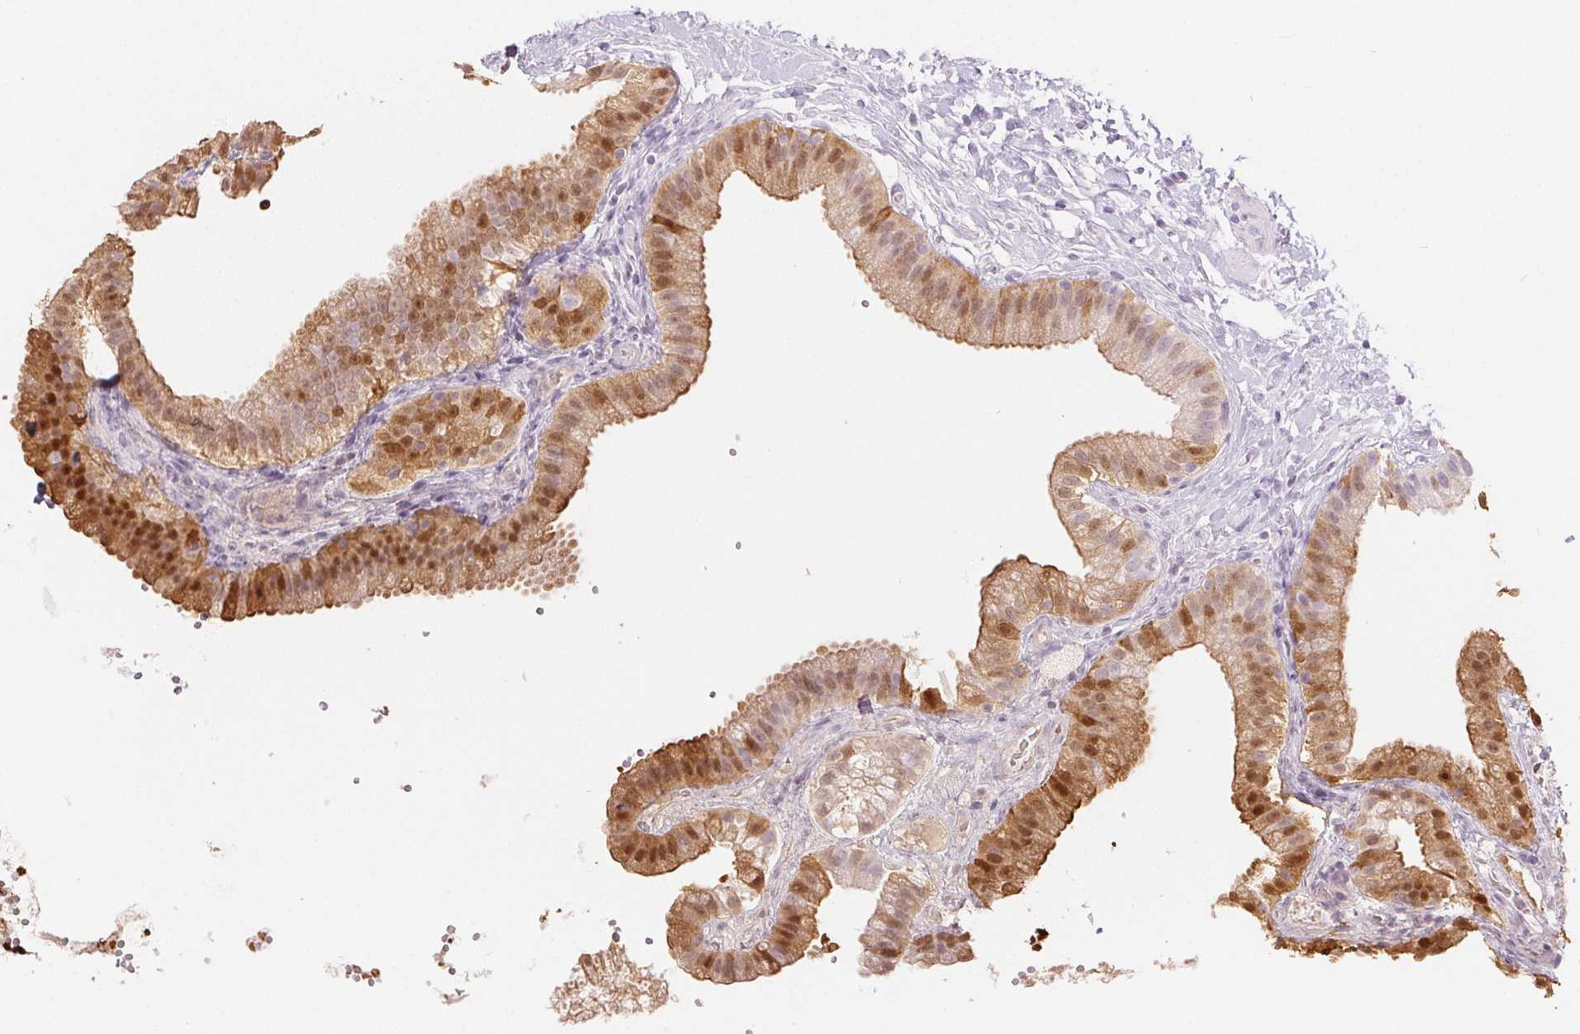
{"staining": {"intensity": "moderate", "quantity": "25%-75%", "location": "cytoplasmic/membranous,nuclear"}, "tissue": "gallbladder", "cell_type": "Glandular cells", "image_type": "normal", "snomed": [{"axis": "morphology", "description": "Normal tissue, NOS"}, {"axis": "topography", "description": "Gallbladder"}], "caption": "Protein analysis of unremarkable gallbladder demonstrates moderate cytoplasmic/membranous,nuclear positivity in about 25%-75% of glandular cells.", "gene": "SPRR3", "patient": {"sex": "female", "age": 63}}